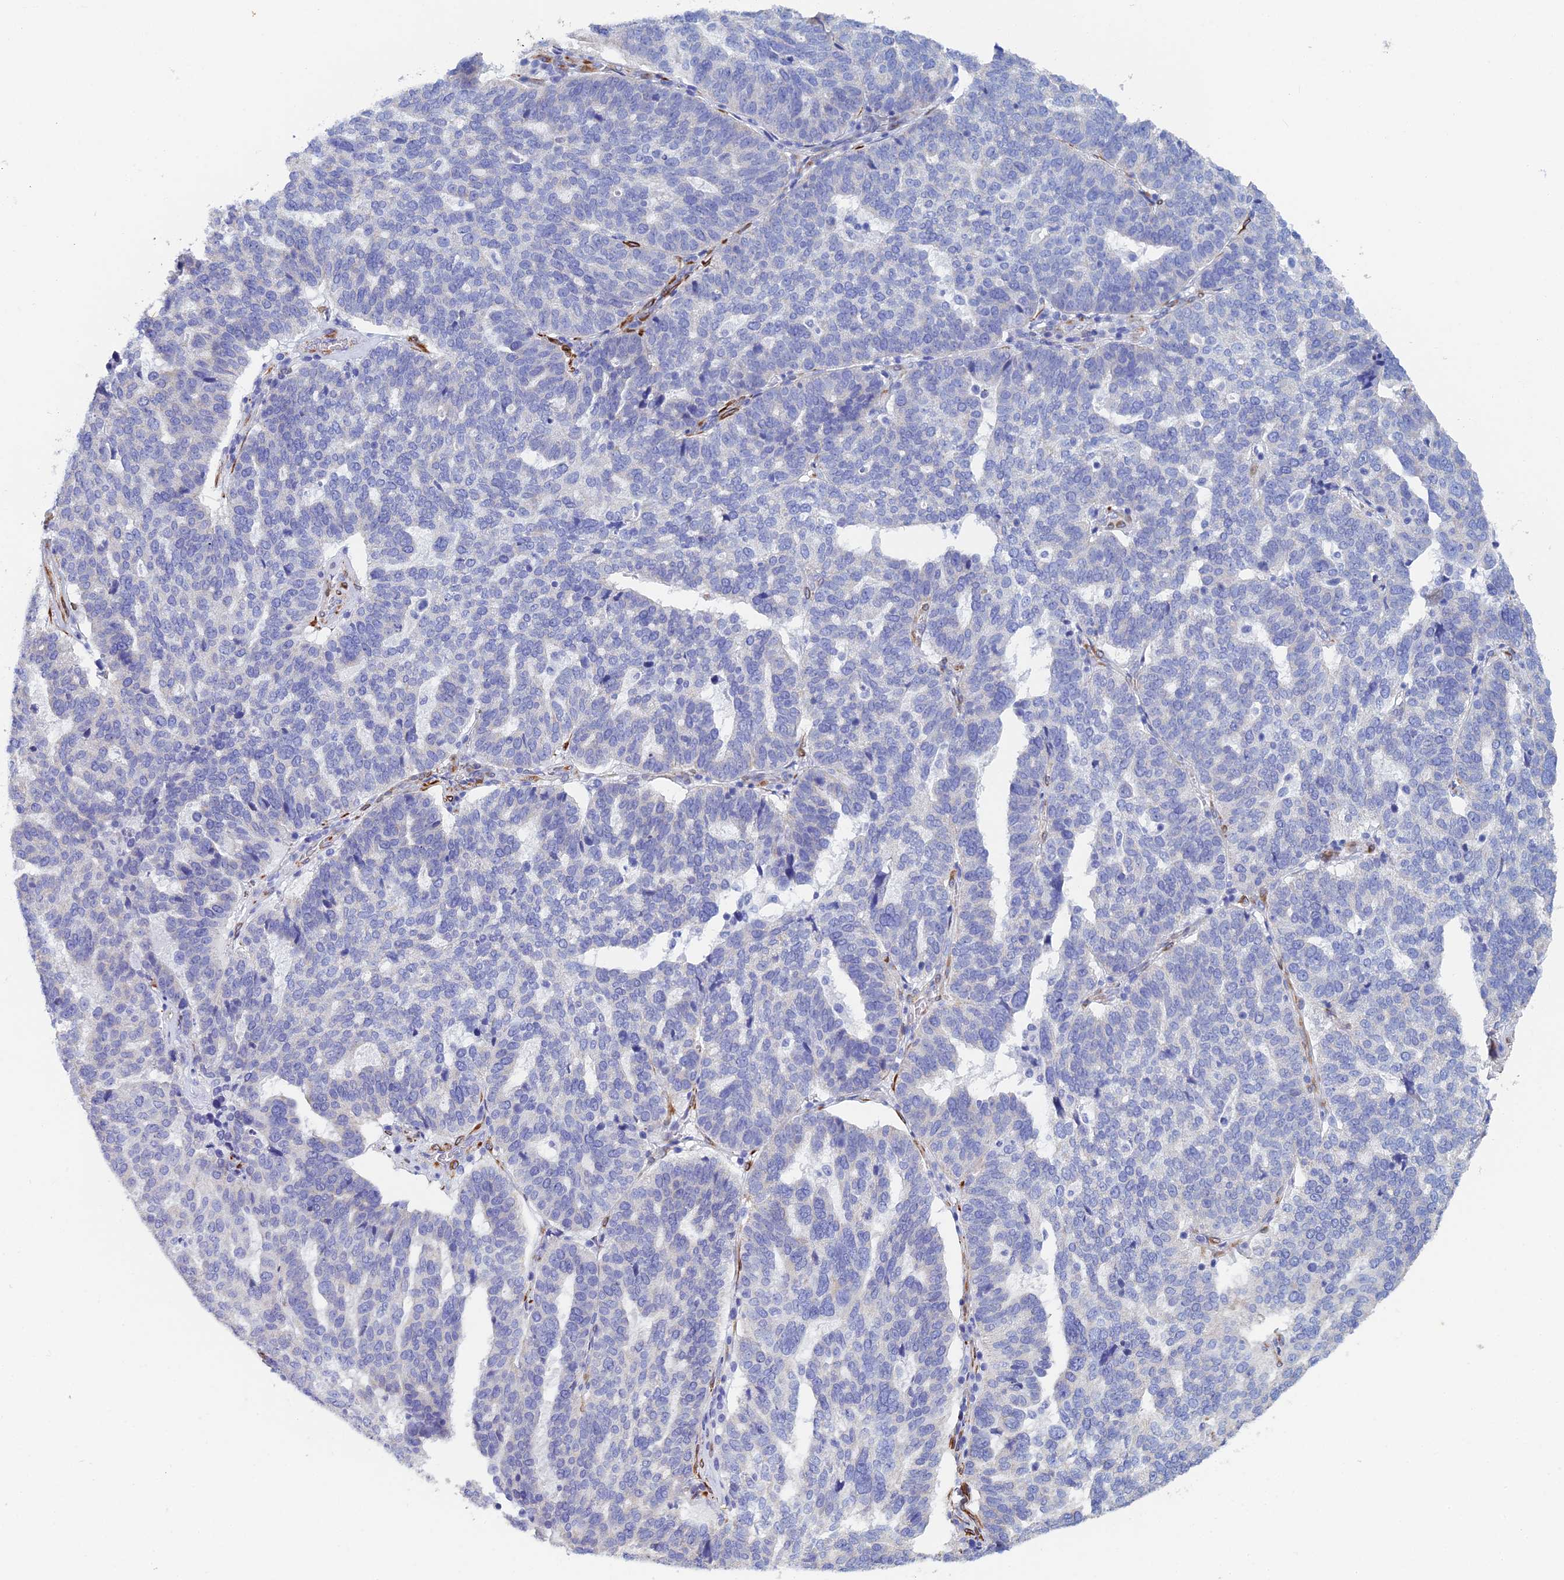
{"staining": {"intensity": "negative", "quantity": "none", "location": "none"}, "tissue": "ovarian cancer", "cell_type": "Tumor cells", "image_type": "cancer", "snomed": [{"axis": "morphology", "description": "Cystadenocarcinoma, serous, NOS"}, {"axis": "topography", "description": "Ovary"}], "caption": "Tumor cells show no significant protein positivity in ovarian cancer.", "gene": "PCDHA8", "patient": {"sex": "female", "age": 59}}